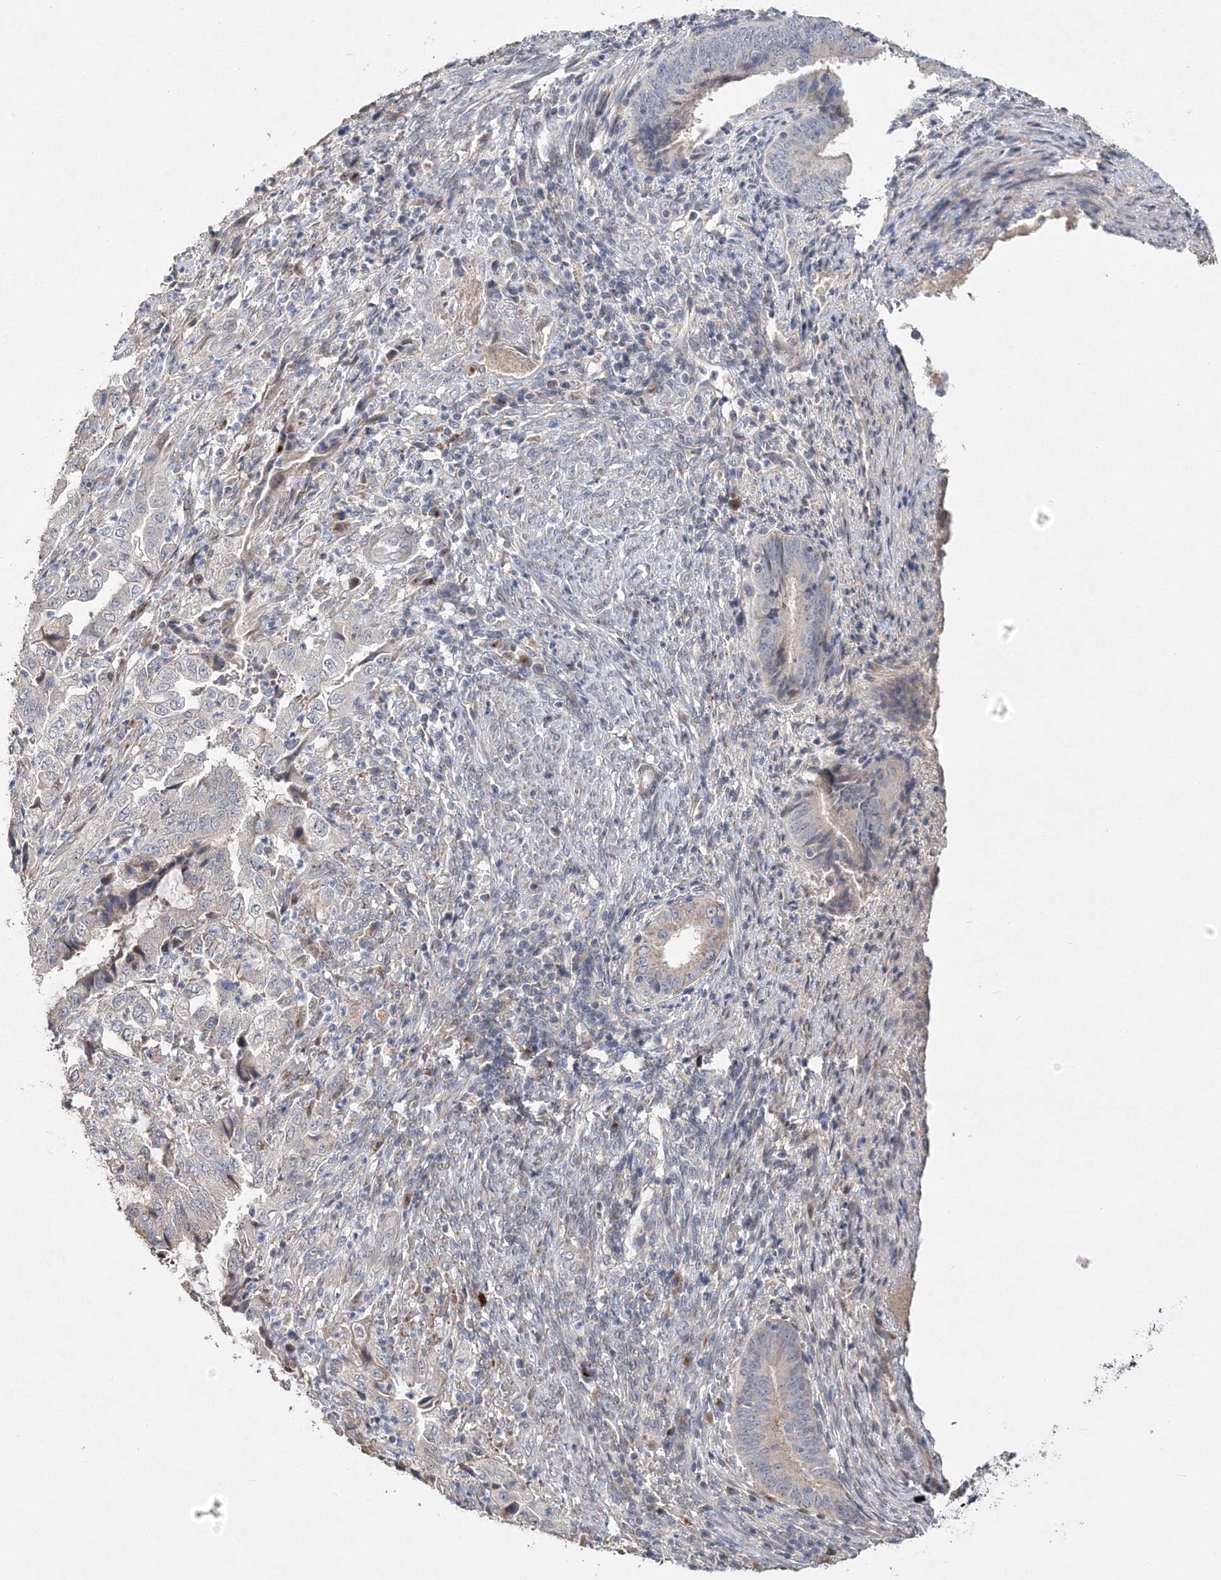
{"staining": {"intensity": "negative", "quantity": "none", "location": "none"}, "tissue": "endometrial cancer", "cell_type": "Tumor cells", "image_type": "cancer", "snomed": [{"axis": "morphology", "description": "Adenocarcinoma, NOS"}, {"axis": "topography", "description": "Endometrium"}], "caption": "This is an IHC micrograph of endometrial adenocarcinoma. There is no staining in tumor cells.", "gene": "GJB5", "patient": {"sex": "female", "age": 51}}